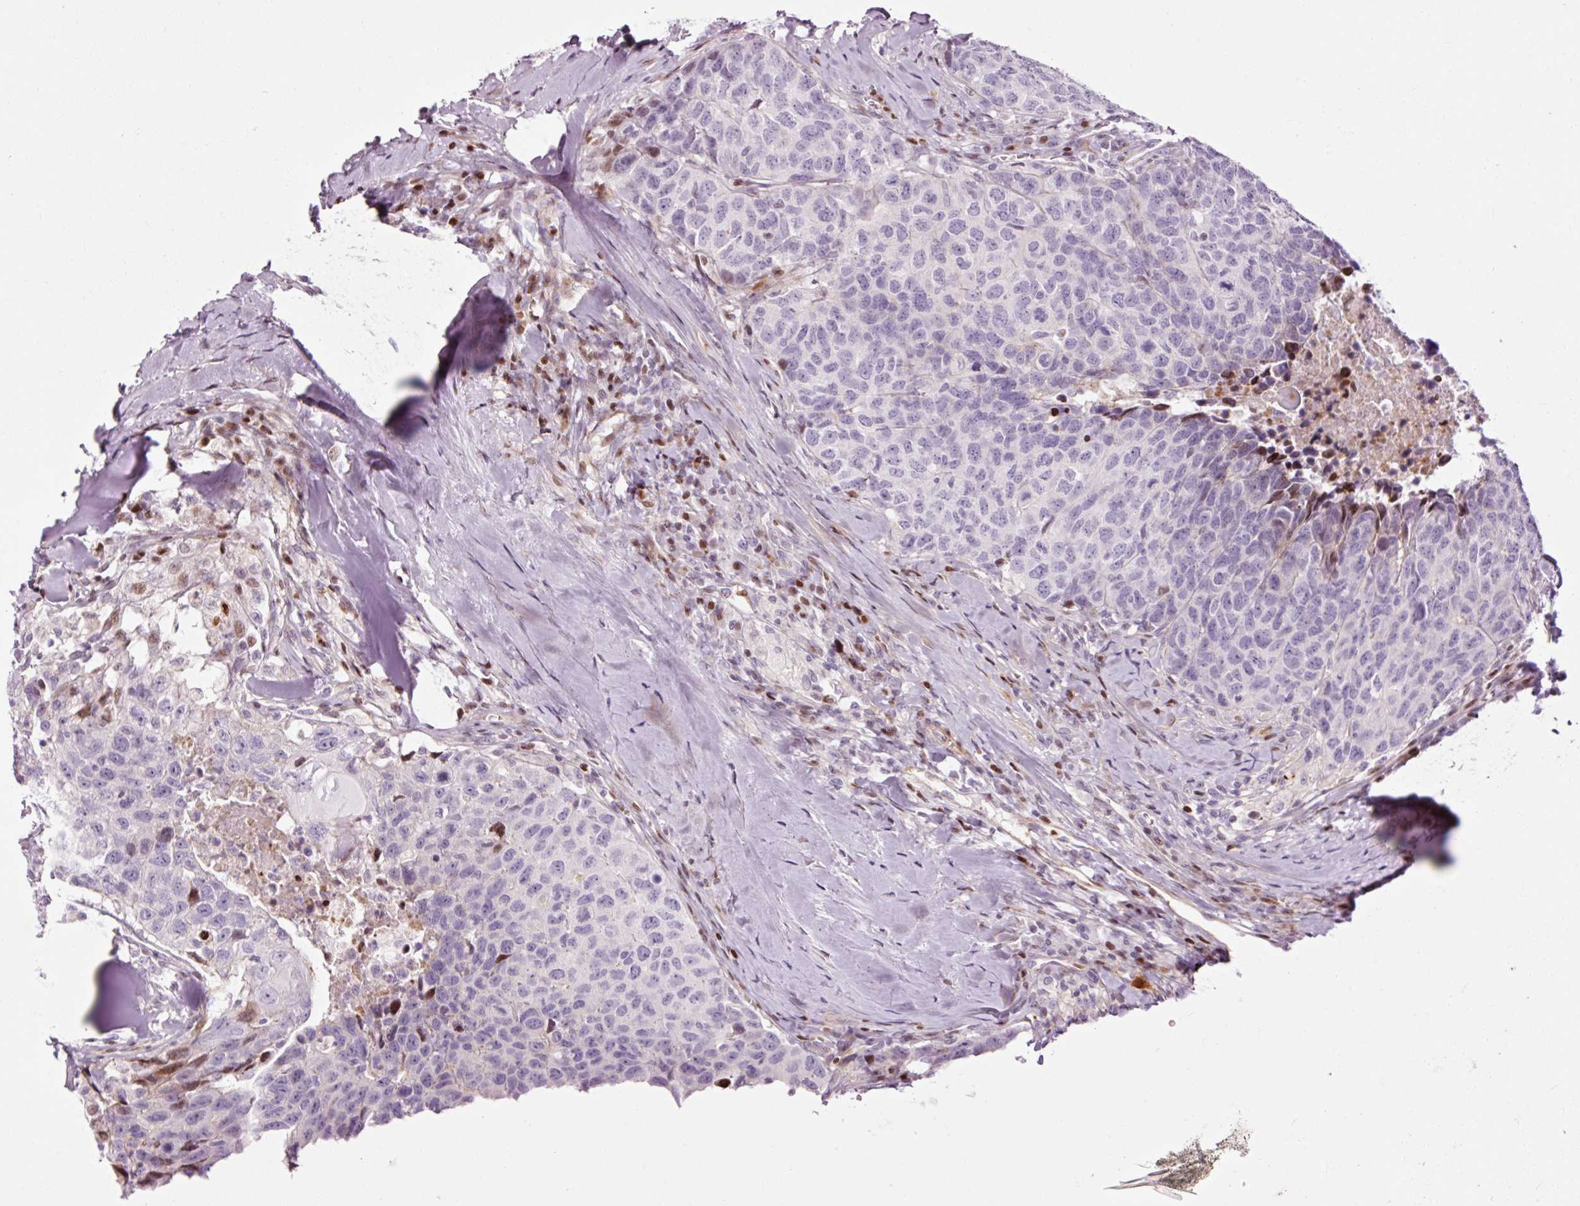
{"staining": {"intensity": "negative", "quantity": "none", "location": "none"}, "tissue": "head and neck cancer", "cell_type": "Tumor cells", "image_type": "cancer", "snomed": [{"axis": "morphology", "description": "Squamous cell carcinoma, NOS"}, {"axis": "topography", "description": "Head-Neck"}], "caption": "Head and neck cancer (squamous cell carcinoma) stained for a protein using immunohistochemistry (IHC) shows no staining tumor cells.", "gene": "ANKRD20A1", "patient": {"sex": "male", "age": 66}}